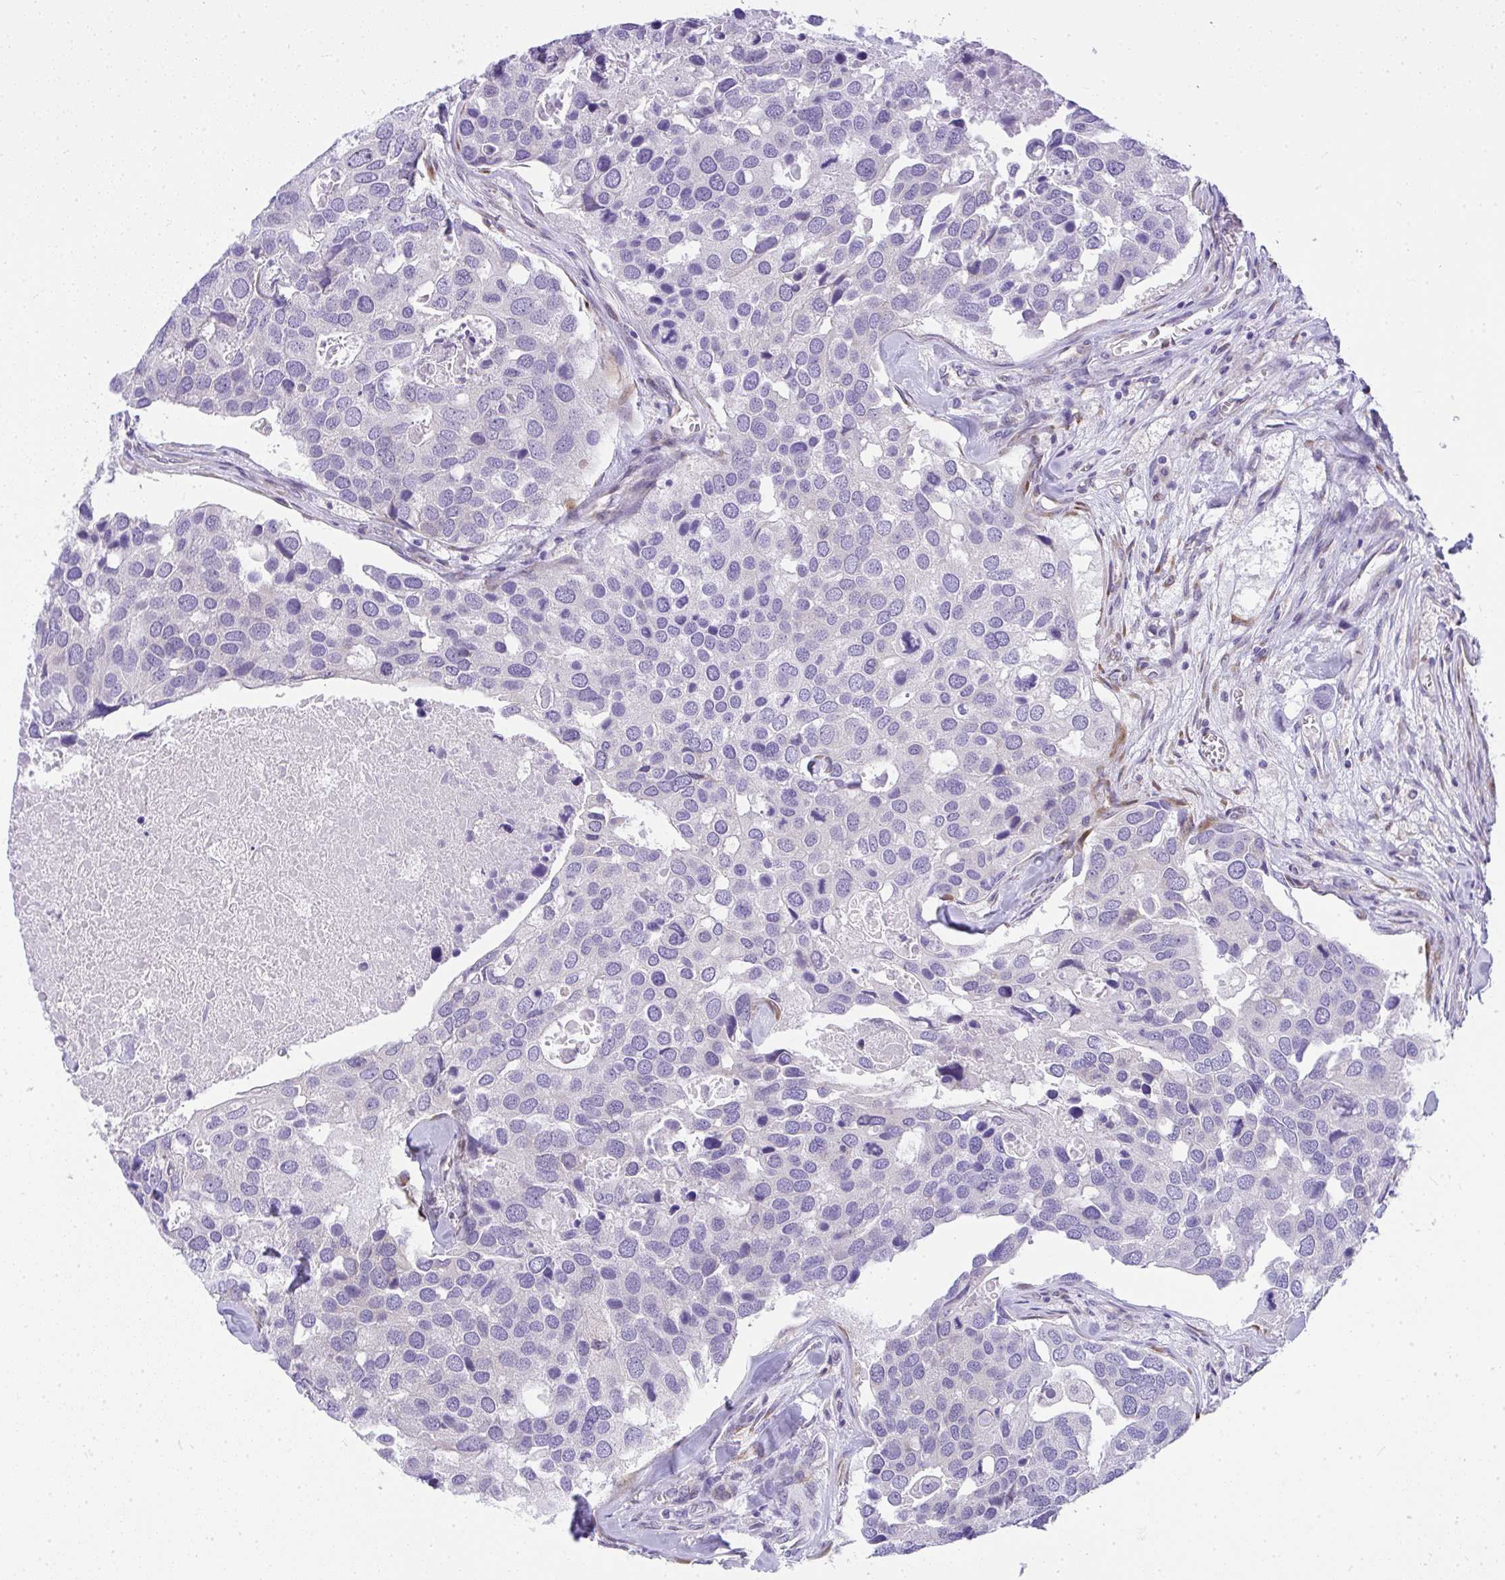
{"staining": {"intensity": "negative", "quantity": "none", "location": "none"}, "tissue": "breast cancer", "cell_type": "Tumor cells", "image_type": "cancer", "snomed": [{"axis": "morphology", "description": "Duct carcinoma"}, {"axis": "topography", "description": "Breast"}], "caption": "Tumor cells are negative for brown protein staining in breast cancer (intraductal carcinoma).", "gene": "ADRA2C", "patient": {"sex": "female", "age": 83}}